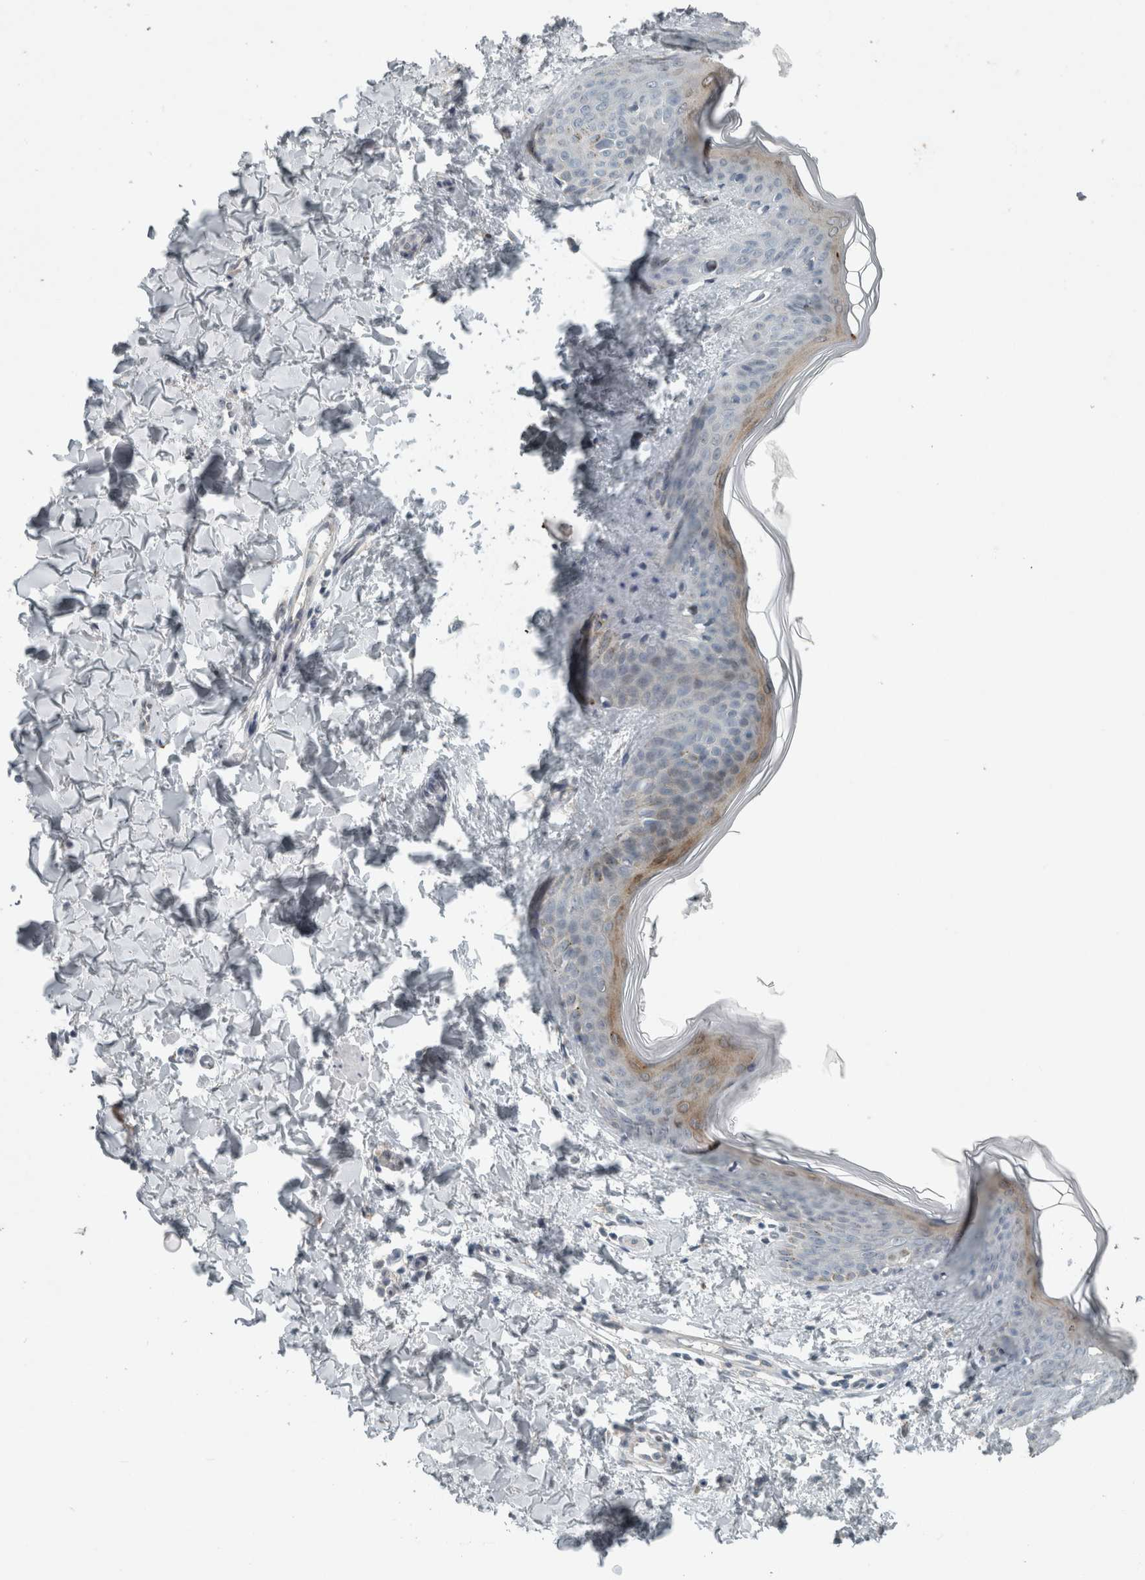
{"staining": {"intensity": "weak", "quantity": "25%-75%", "location": "cytoplasmic/membranous"}, "tissue": "skin", "cell_type": "Fibroblasts", "image_type": "normal", "snomed": [{"axis": "morphology", "description": "Normal tissue, NOS"}, {"axis": "topography", "description": "Skin"}], "caption": "Protein staining demonstrates weak cytoplasmic/membranous positivity in approximately 25%-75% of fibroblasts in unremarkable skin.", "gene": "KIF1C", "patient": {"sex": "female", "age": 17}}